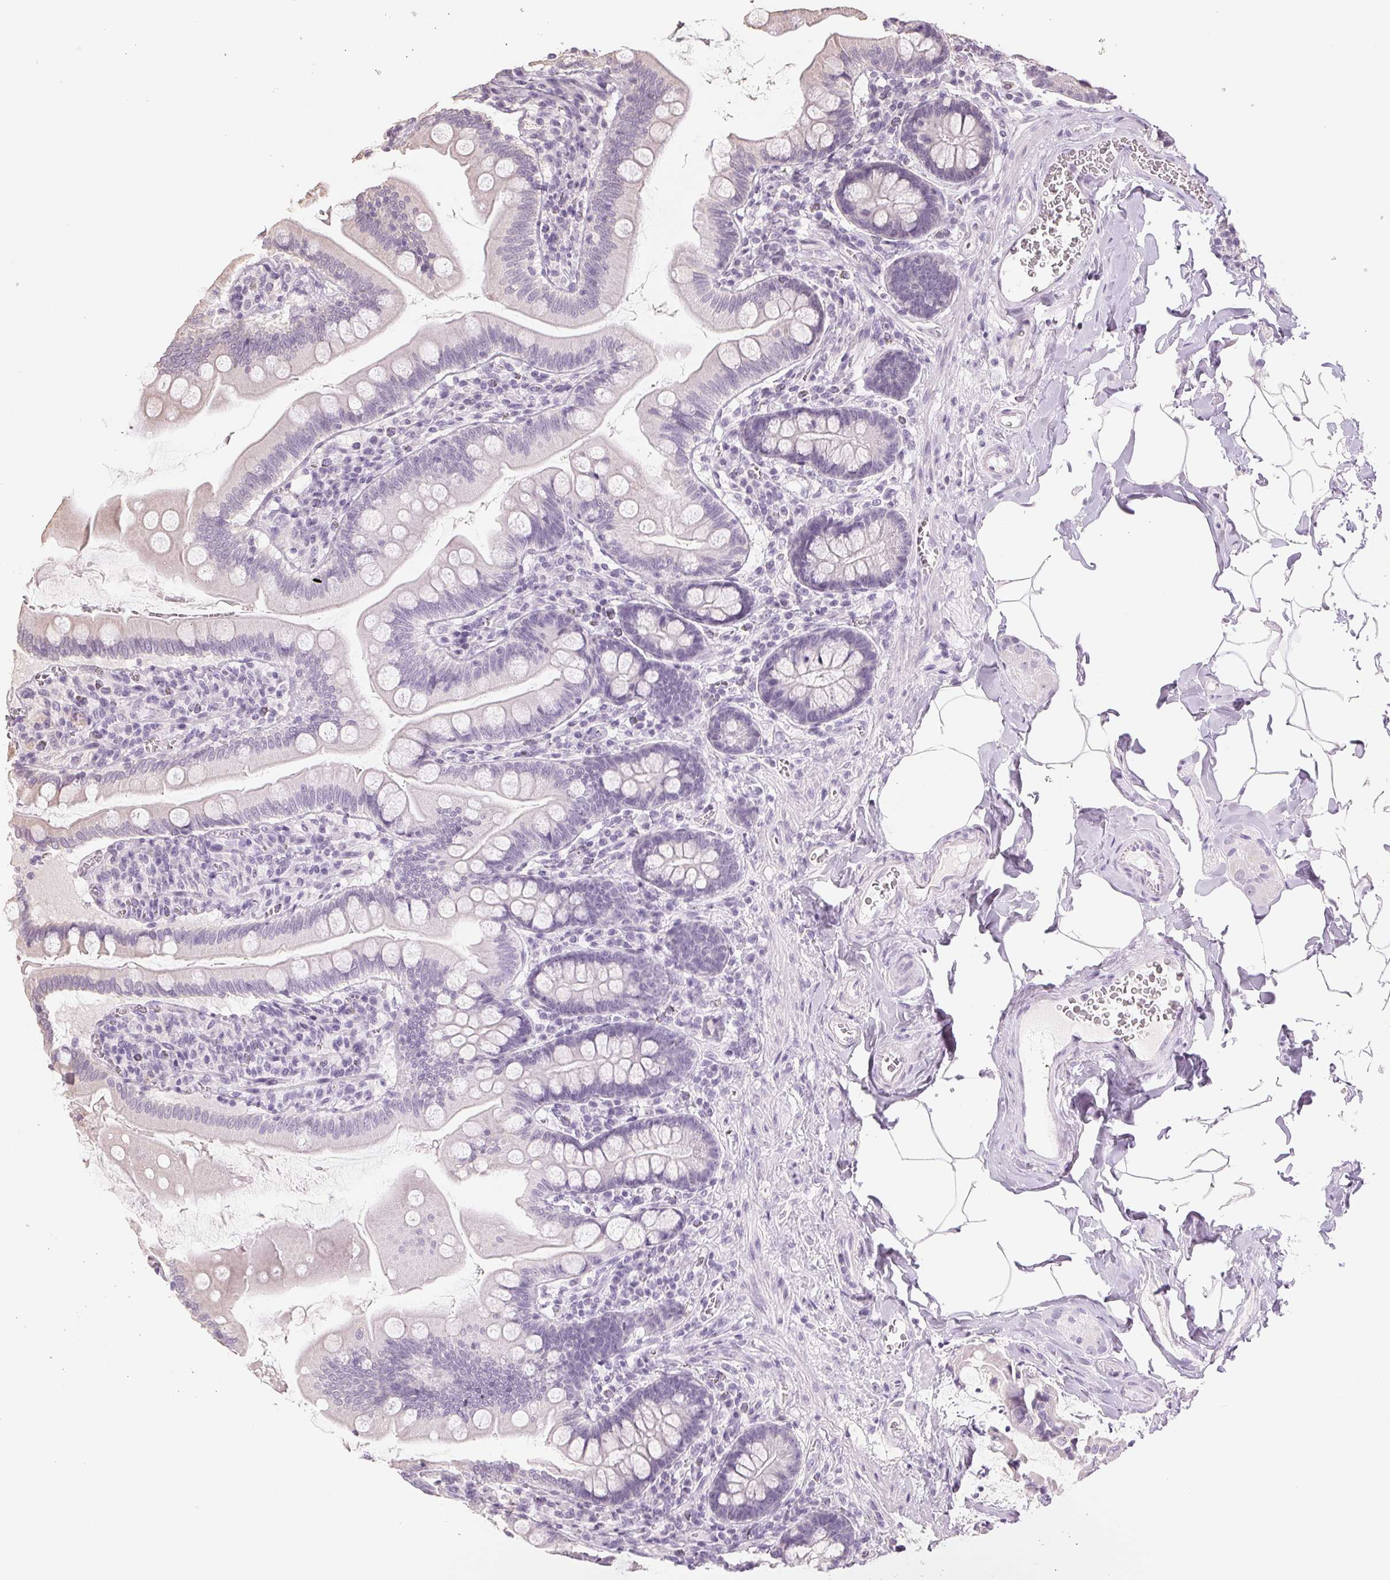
{"staining": {"intensity": "negative", "quantity": "none", "location": "none"}, "tissue": "small intestine", "cell_type": "Glandular cells", "image_type": "normal", "snomed": [{"axis": "morphology", "description": "Normal tissue, NOS"}, {"axis": "topography", "description": "Small intestine"}], "caption": "Protein analysis of normal small intestine displays no significant staining in glandular cells.", "gene": "COX14", "patient": {"sex": "female", "age": 56}}